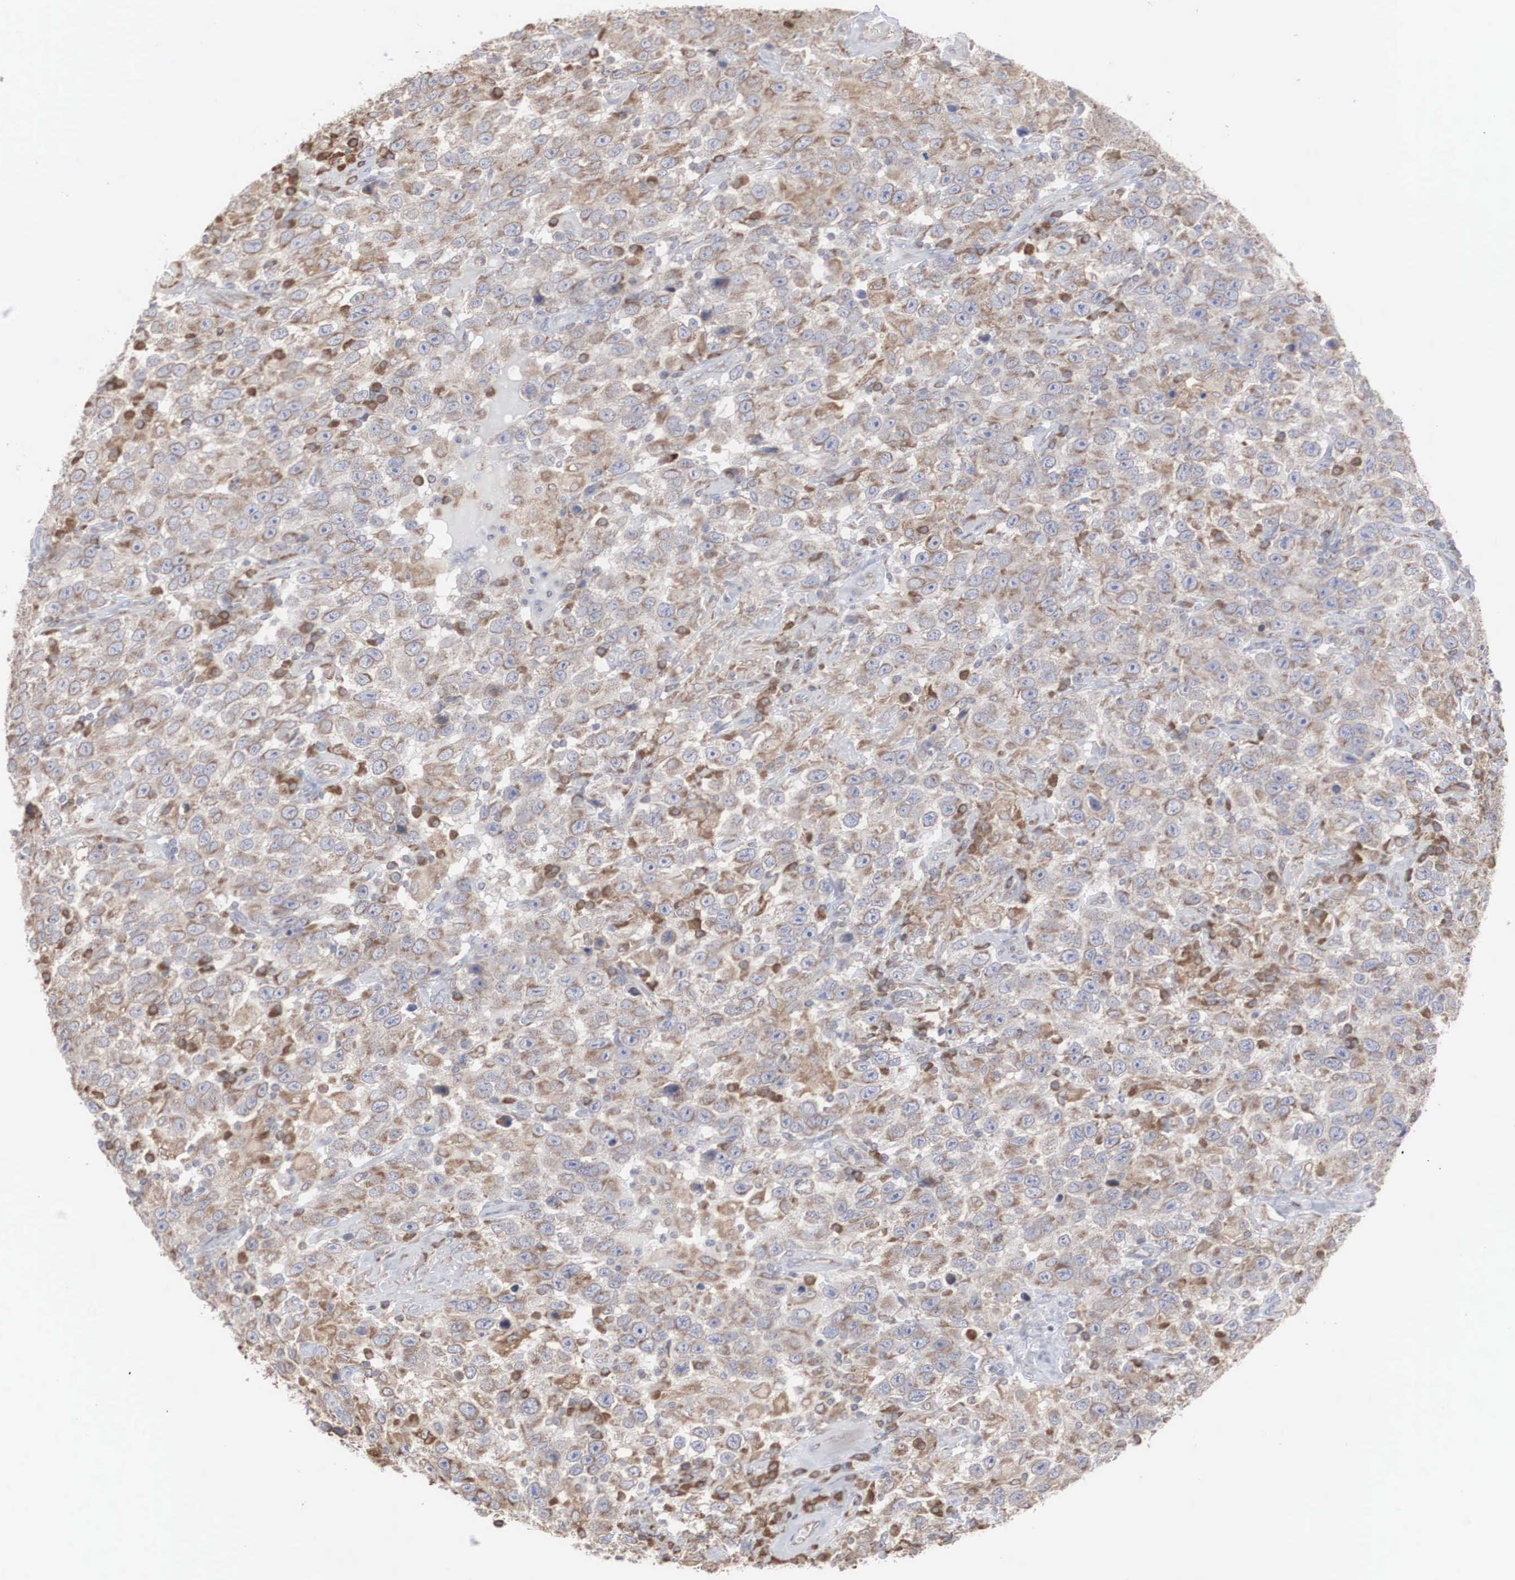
{"staining": {"intensity": "moderate", "quantity": "25%-75%", "location": "cytoplasmic/membranous"}, "tissue": "testis cancer", "cell_type": "Tumor cells", "image_type": "cancer", "snomed": [{"axis": "morphology", "description": "Seminoma, NOS"}, {"axis": "topography", "description": "Testis"}], "caption": "Human seminoma (testis) stained with a brown dye displays moderate cytoplasmic/membranous positive staining in about 25%-75% of tumor cells.", "gene": "MIA2", "patient": {"sex": "male", "age": 41}}